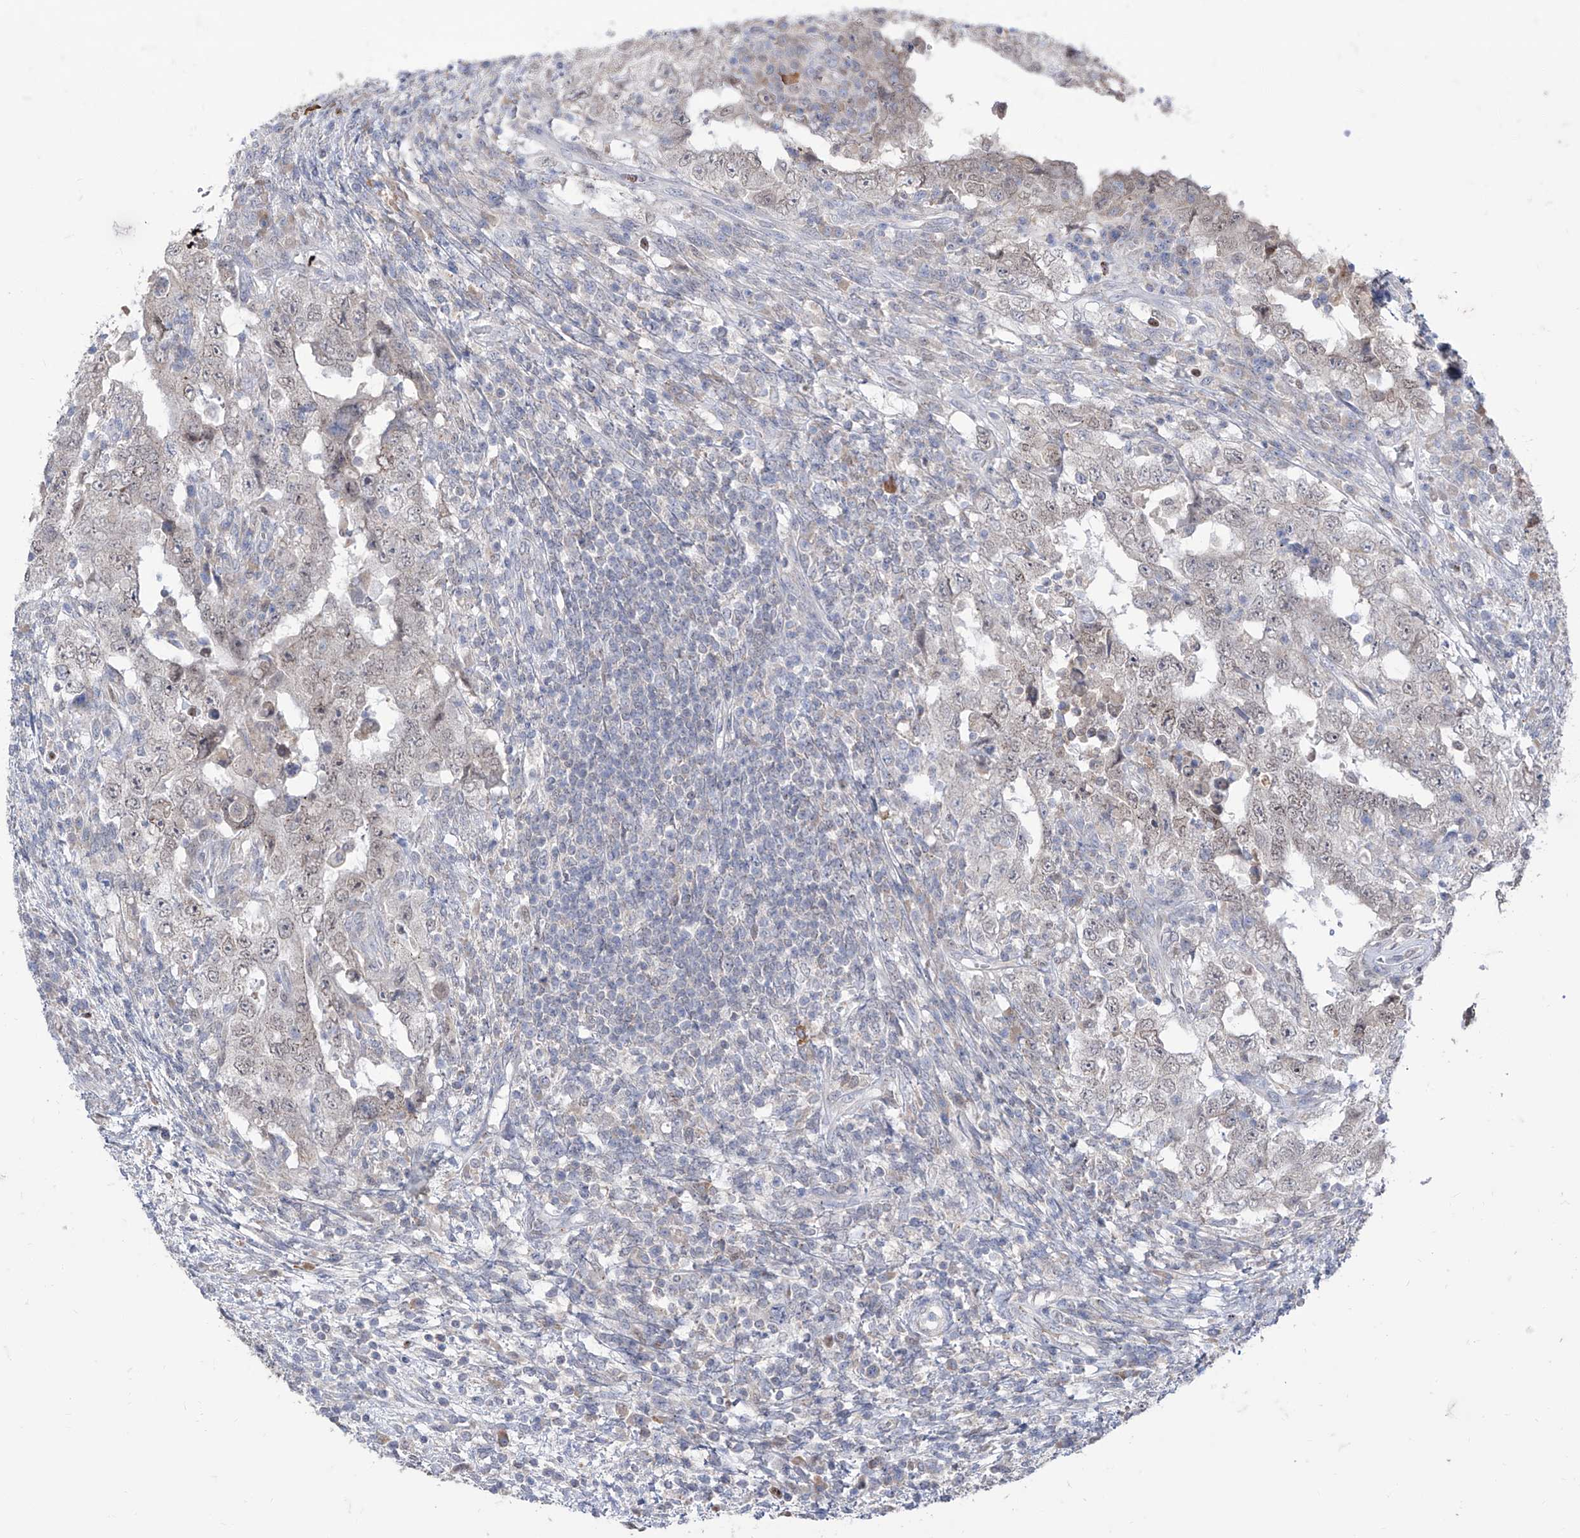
{"staining": {"intensity": "weak", "quantity": ">75%", "location": "nuclear"}, "tissue": "testis cancer", "cell_type": "Tumor cells", "image_type": "cancer", "snomed": [{"axis": "morphology", "description": "Carcinoma, Embryonal, NOS"}, {"axis": "topography", "description": "Testis"}], "caption": "A brown stain shows weak nuclear expression of a protein in testis cancer (embryonal carcinoma) tumor cells.", "gene": "BROX", "patient": {"sex": "male", "age": 26}}